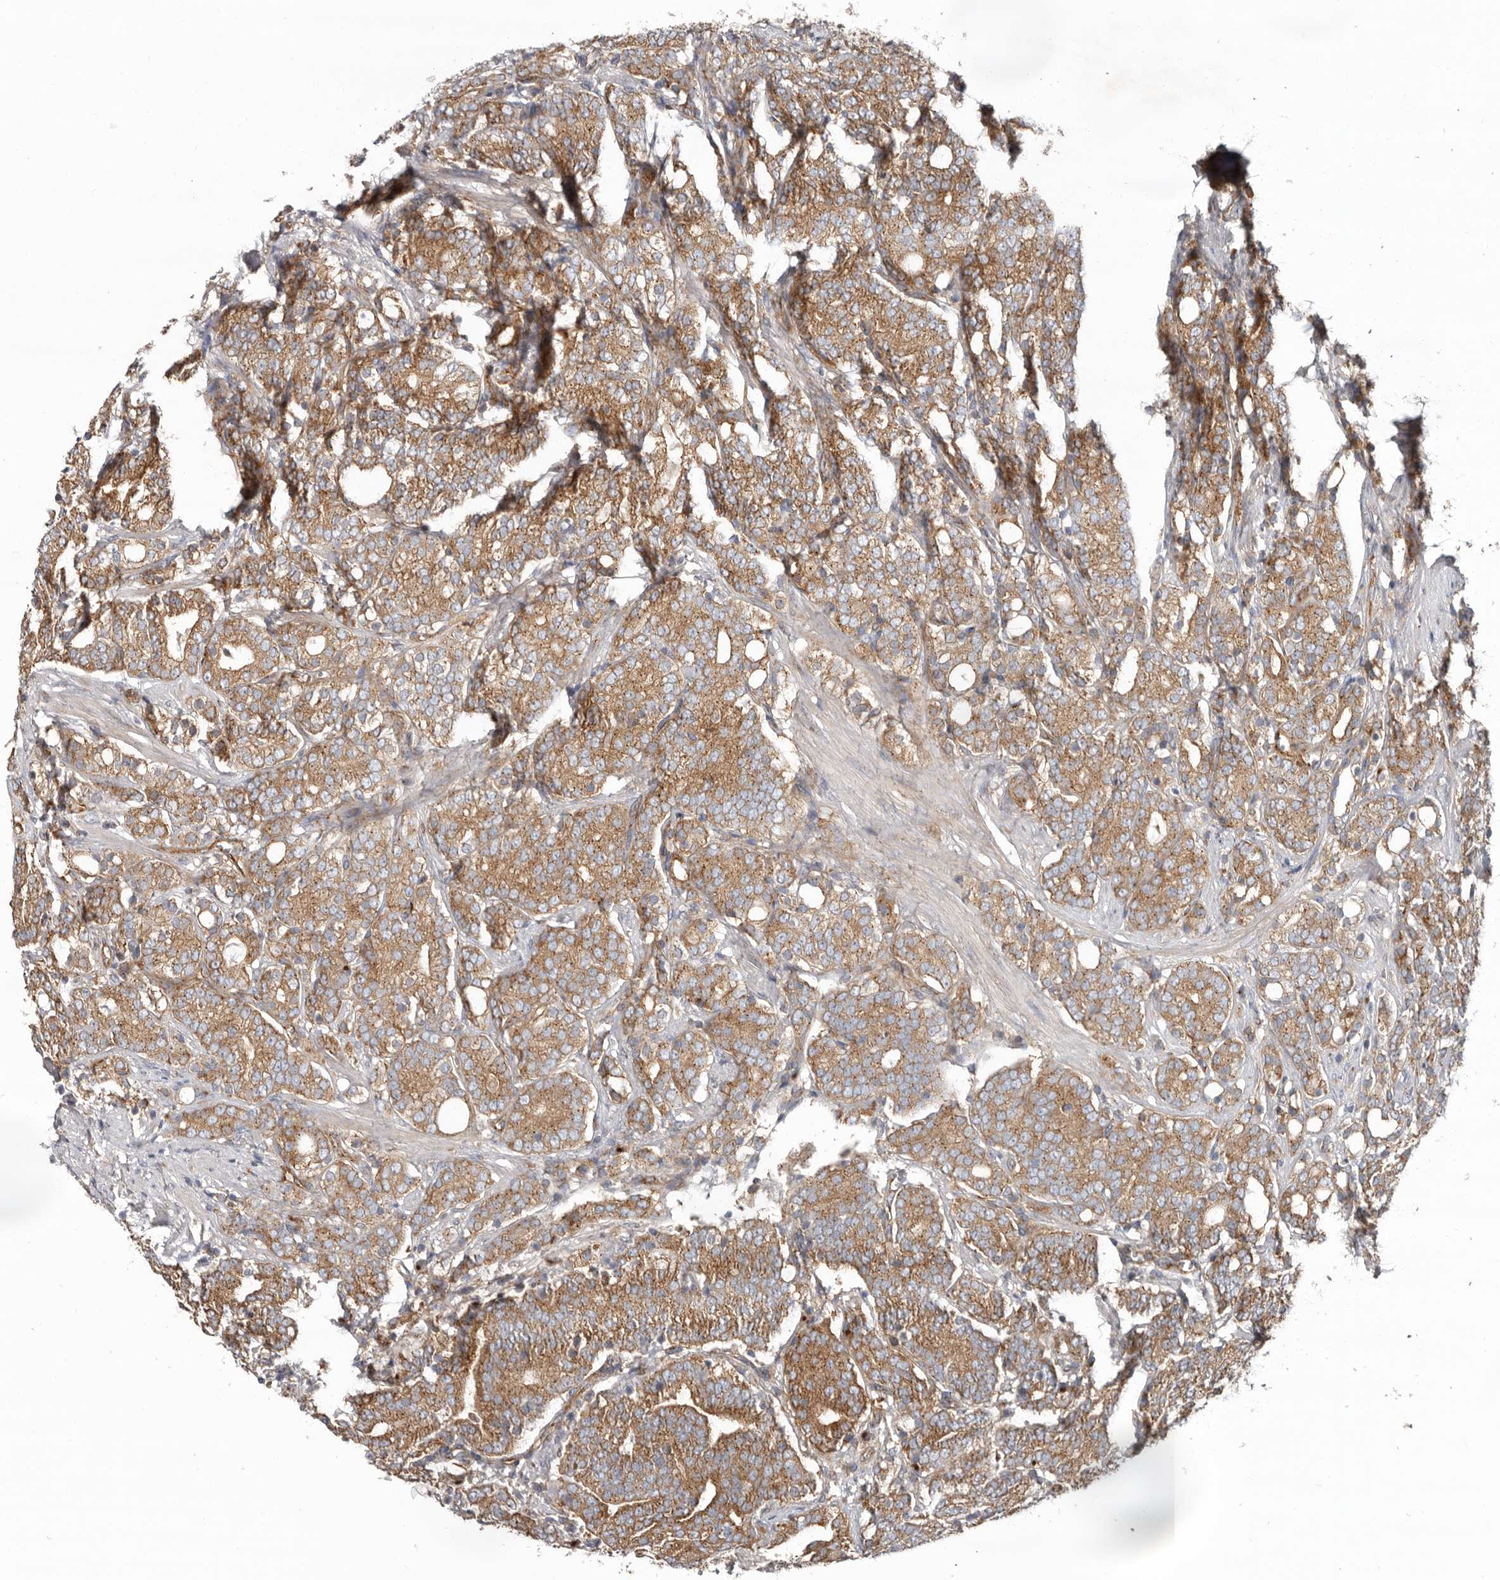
{"staining": {"intensity": "moderate", "quantity": ">75%", "location": "cytoplasmic/membranous"}, "tissue": "prostate cancer", "cell_type": "Tumor cells", "image_type": "cancer", "snomed": [{"axis": "morphology", "description": "Adenocarcinoma, High grade"}, {"axis": "topography", "description": "Prostate"}], "caption": "Immunohistochemical staining of human prostate cancer (high-grade adenocarcinoma) shows medium levels of moderate cytoplasmic/membranous staining in approximately >75% of tumor cells.", "gene": "LUZP1", "patient": {"sex": "male", "age": 57}}